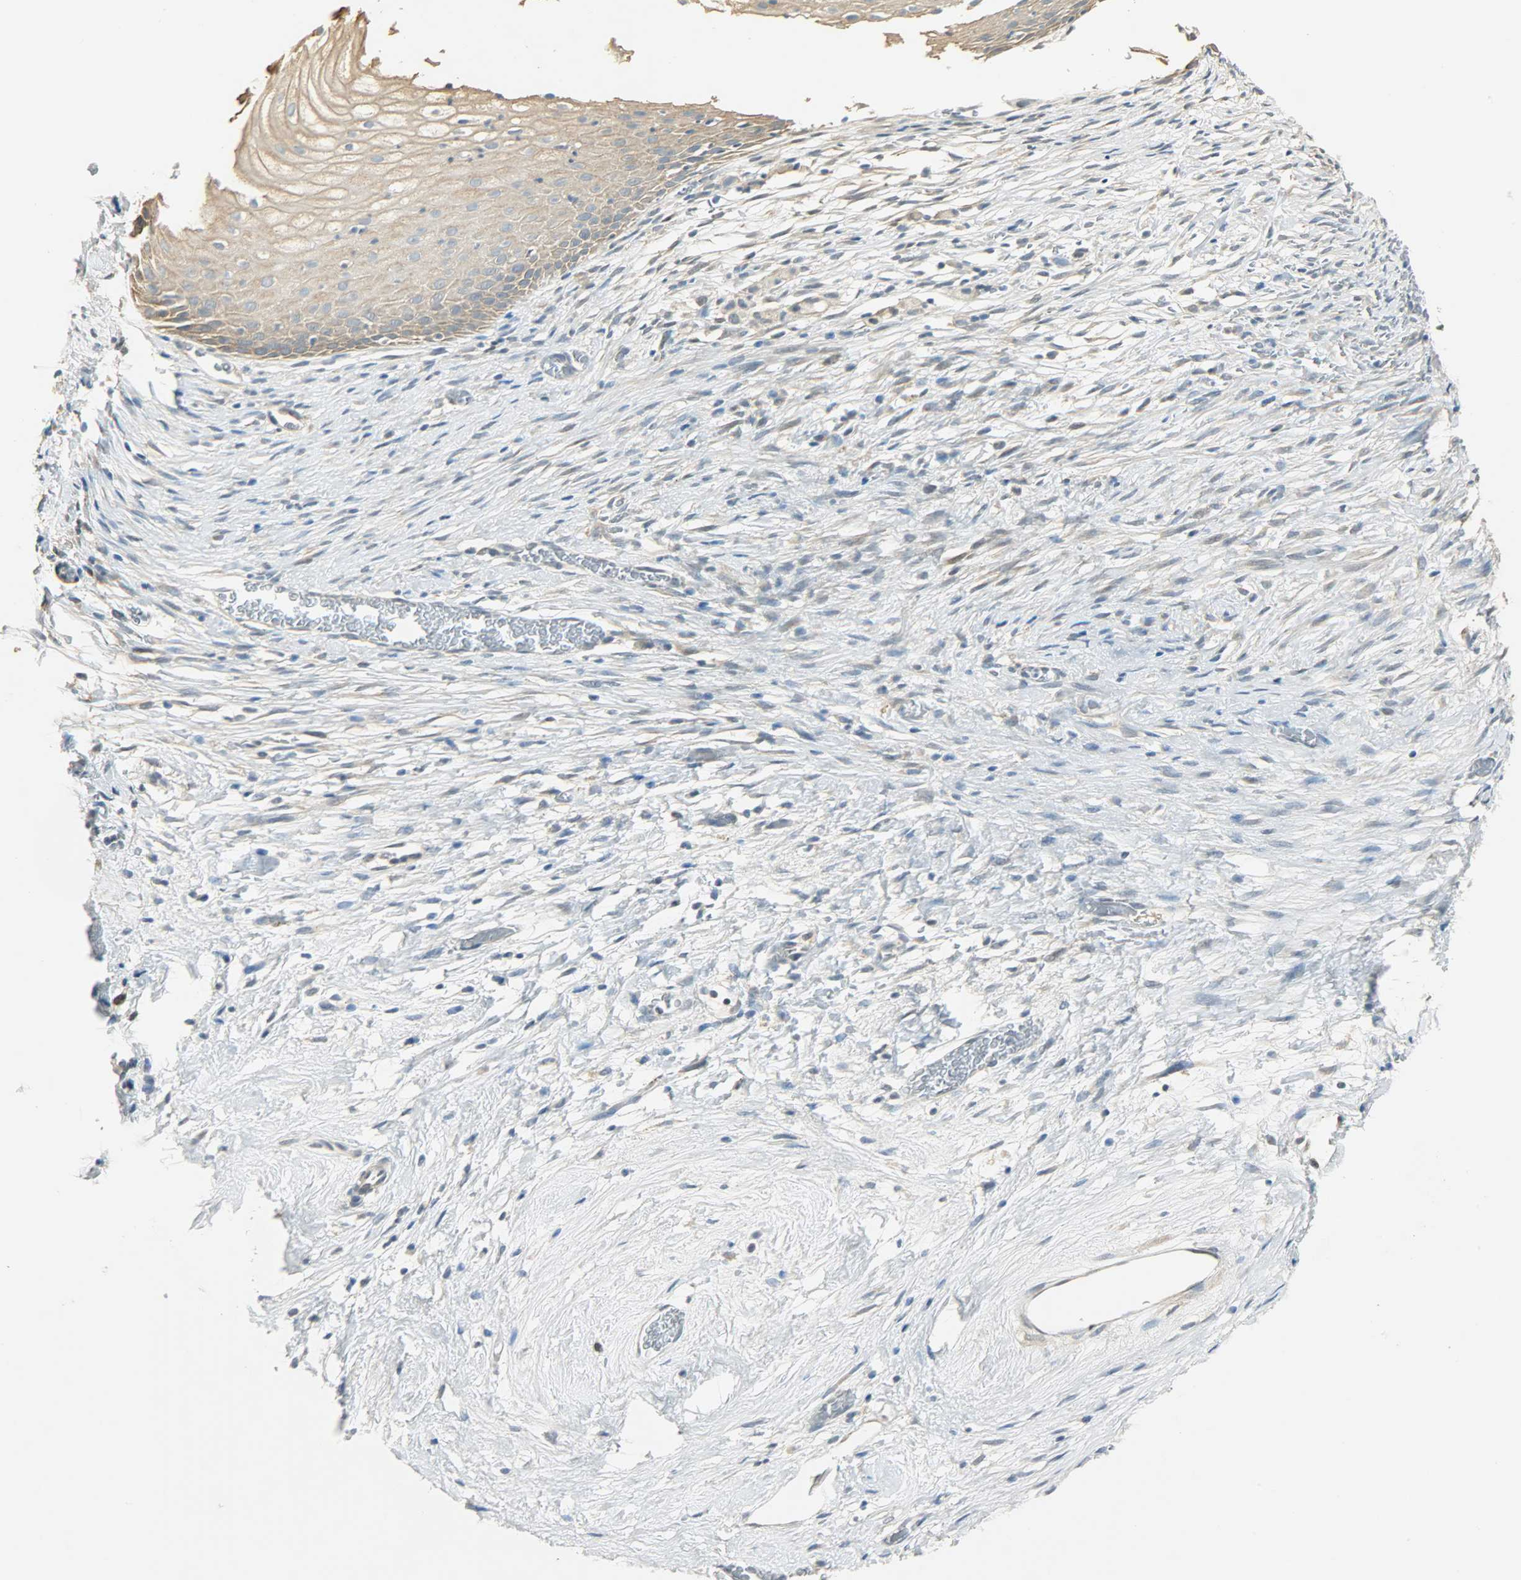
{"staining": {"intensity": "moderate", "quantity": ">75%", "location": "cytoplasmic/membranous"}, "tissue": "cervical cancer", "cell_type": "Tumor cells", "image_type": "cancer", "snomed": [{"axis": "morphology", "description": "Normal tissue, NOS"}, {"axis": "morphology", "description": "Squamous cell carcinoma, NOS"}, {"axis": "topography", "description": "Cervix"}], "caption": "A brown stain highlights moderate cytoplasmic/membranous expression of a protein in human cervical squamous cell carcinoma tumor cells.", "gene": "USP13", "patient": {"sex": "female", "age": 67}}